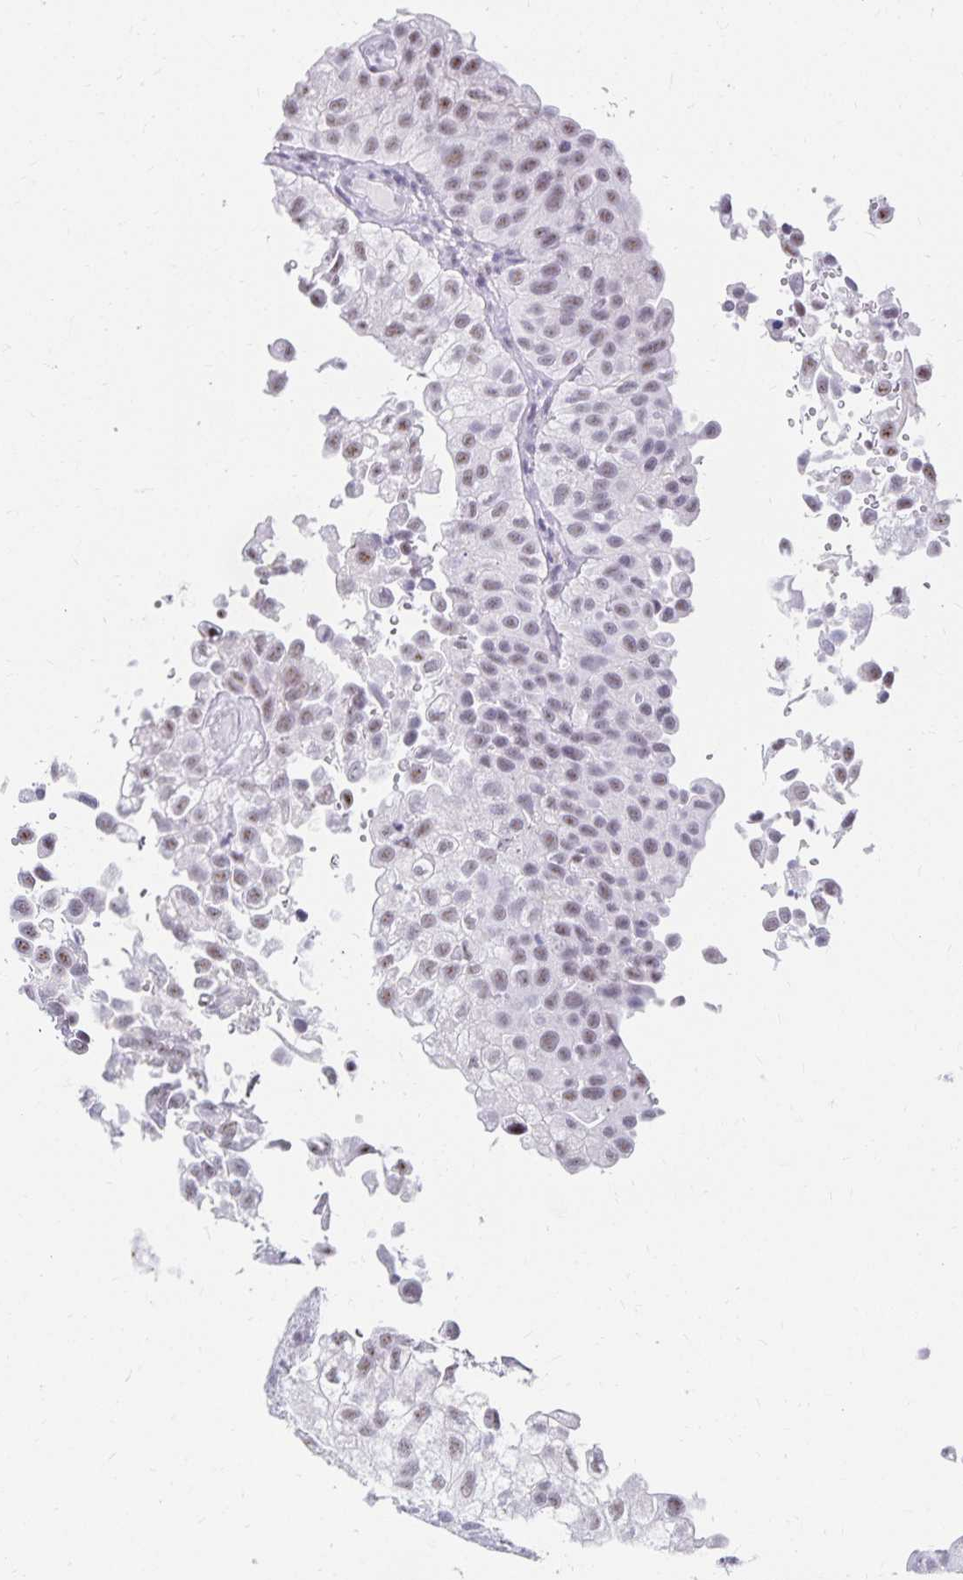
{"staining": {"intensity": "weak", "quantity": "<25%", "location": "nuclear"}, "tissue": "urothelial cancer", "cell_type": "Tumor cells", "image_type": "cancer", "snomed": [{"axis": "morphology", "description": "Urothelial carcinoma, NOS"}, {"axis": "topography", "description": "Urinary bladder"}], "caption": "DAB (3,3'-diaminobenzidine) immunohistochemical staining of transitional cell carcinoma exhibits no significant staining in tumor cells.", "gene": "C20orf85", "patient": {"sex": "male", "age": 87}}